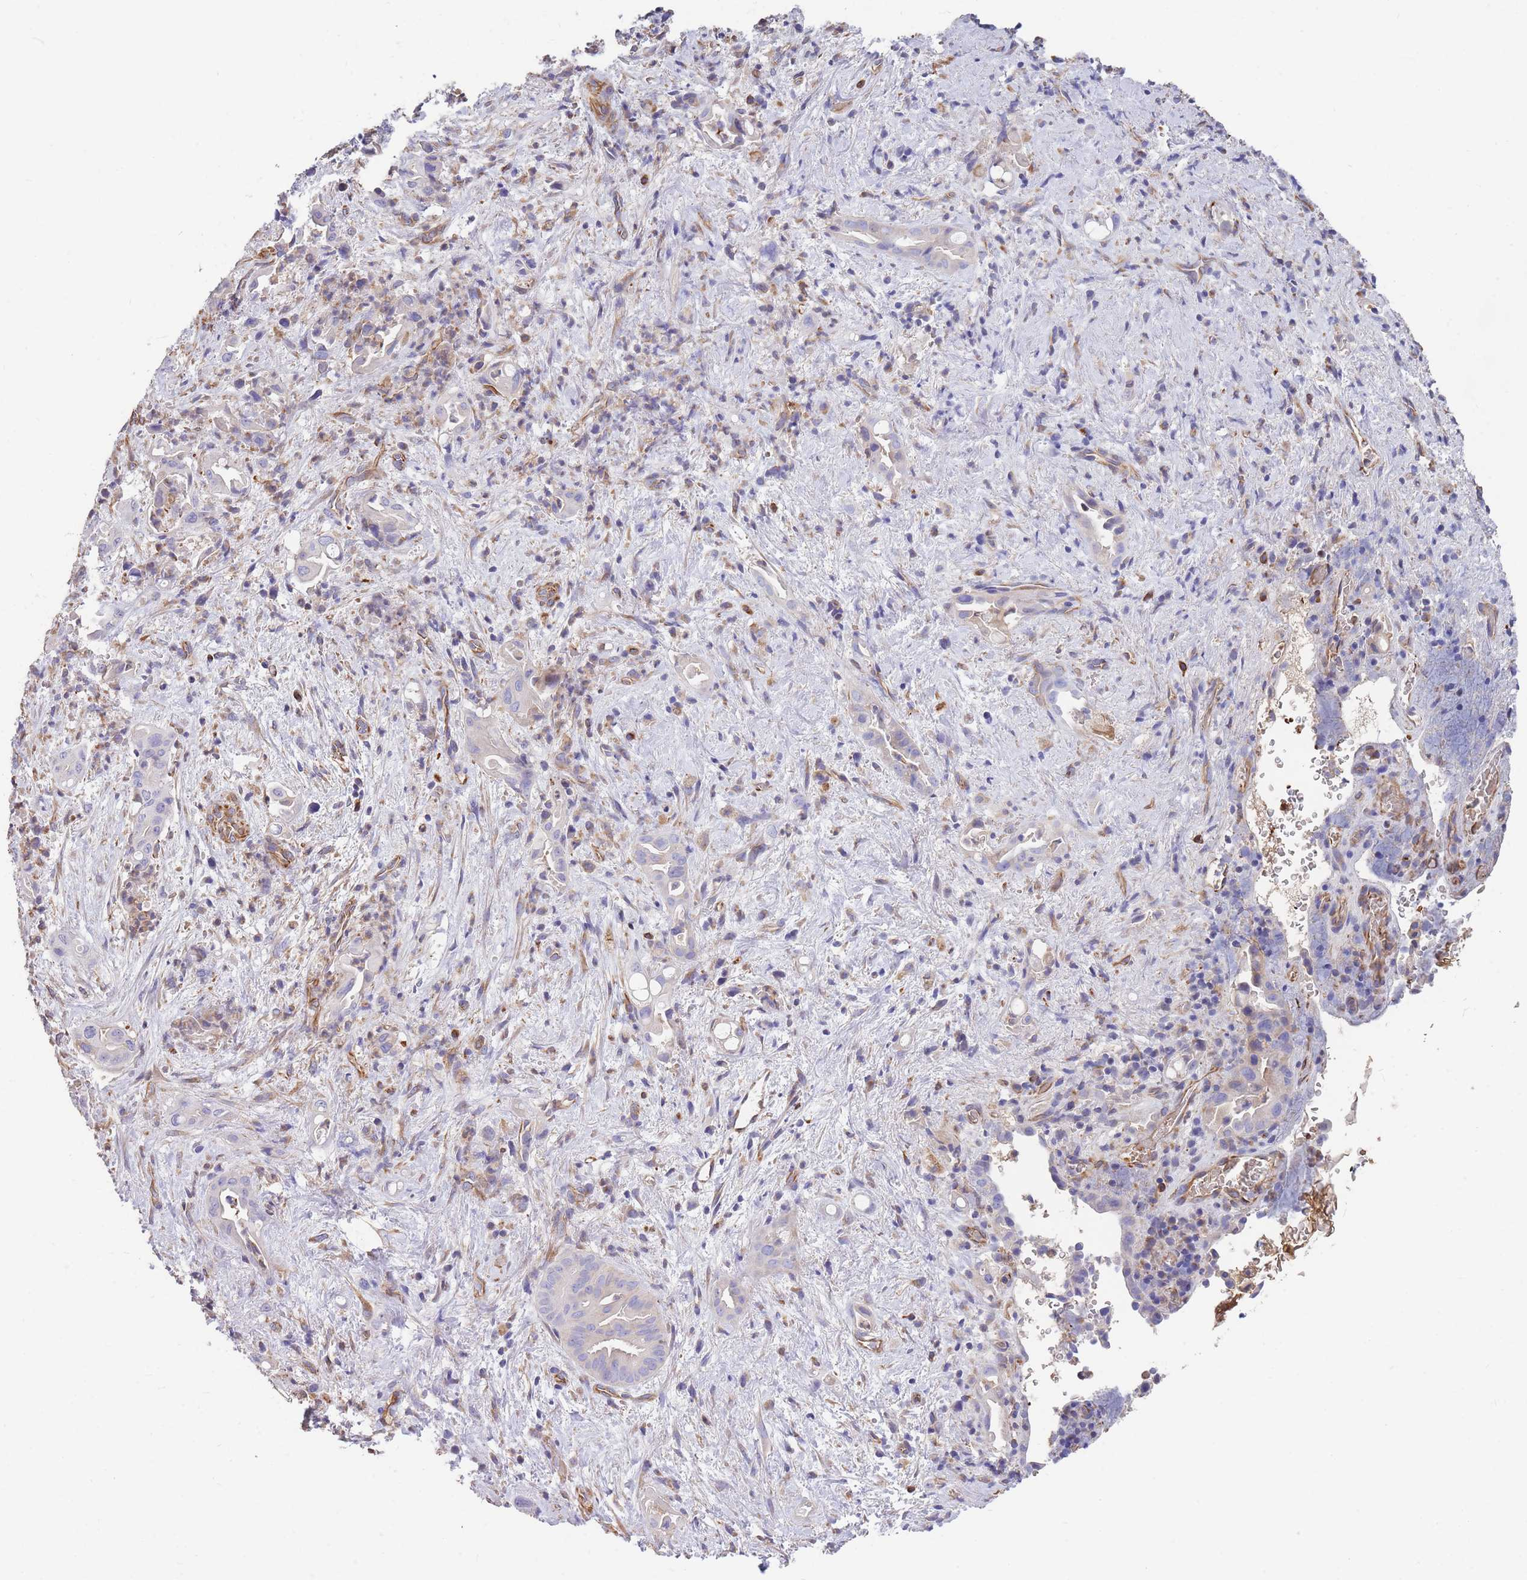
{"staining": {"intensity": "negative", "quantity": "none", "location": "none"}, "tissue": "liver cancer", "cell_type": "Tumor cells", "image_type": "cancer", "snomed": [{"axis": "morphology", "description": "Cholangiocarcinoma"}, {"axis": "topography", "description": "Liver"}], "caption": "Immunohistochemistry photomicrograph of liver cancer stained for a protein (brown), which displays no expression in tumor cells. (DAB immunohistochemistry (IHC), high magnification).", "gene": "ANKRD53", "patient": {"sex": "female", "age": 68}}